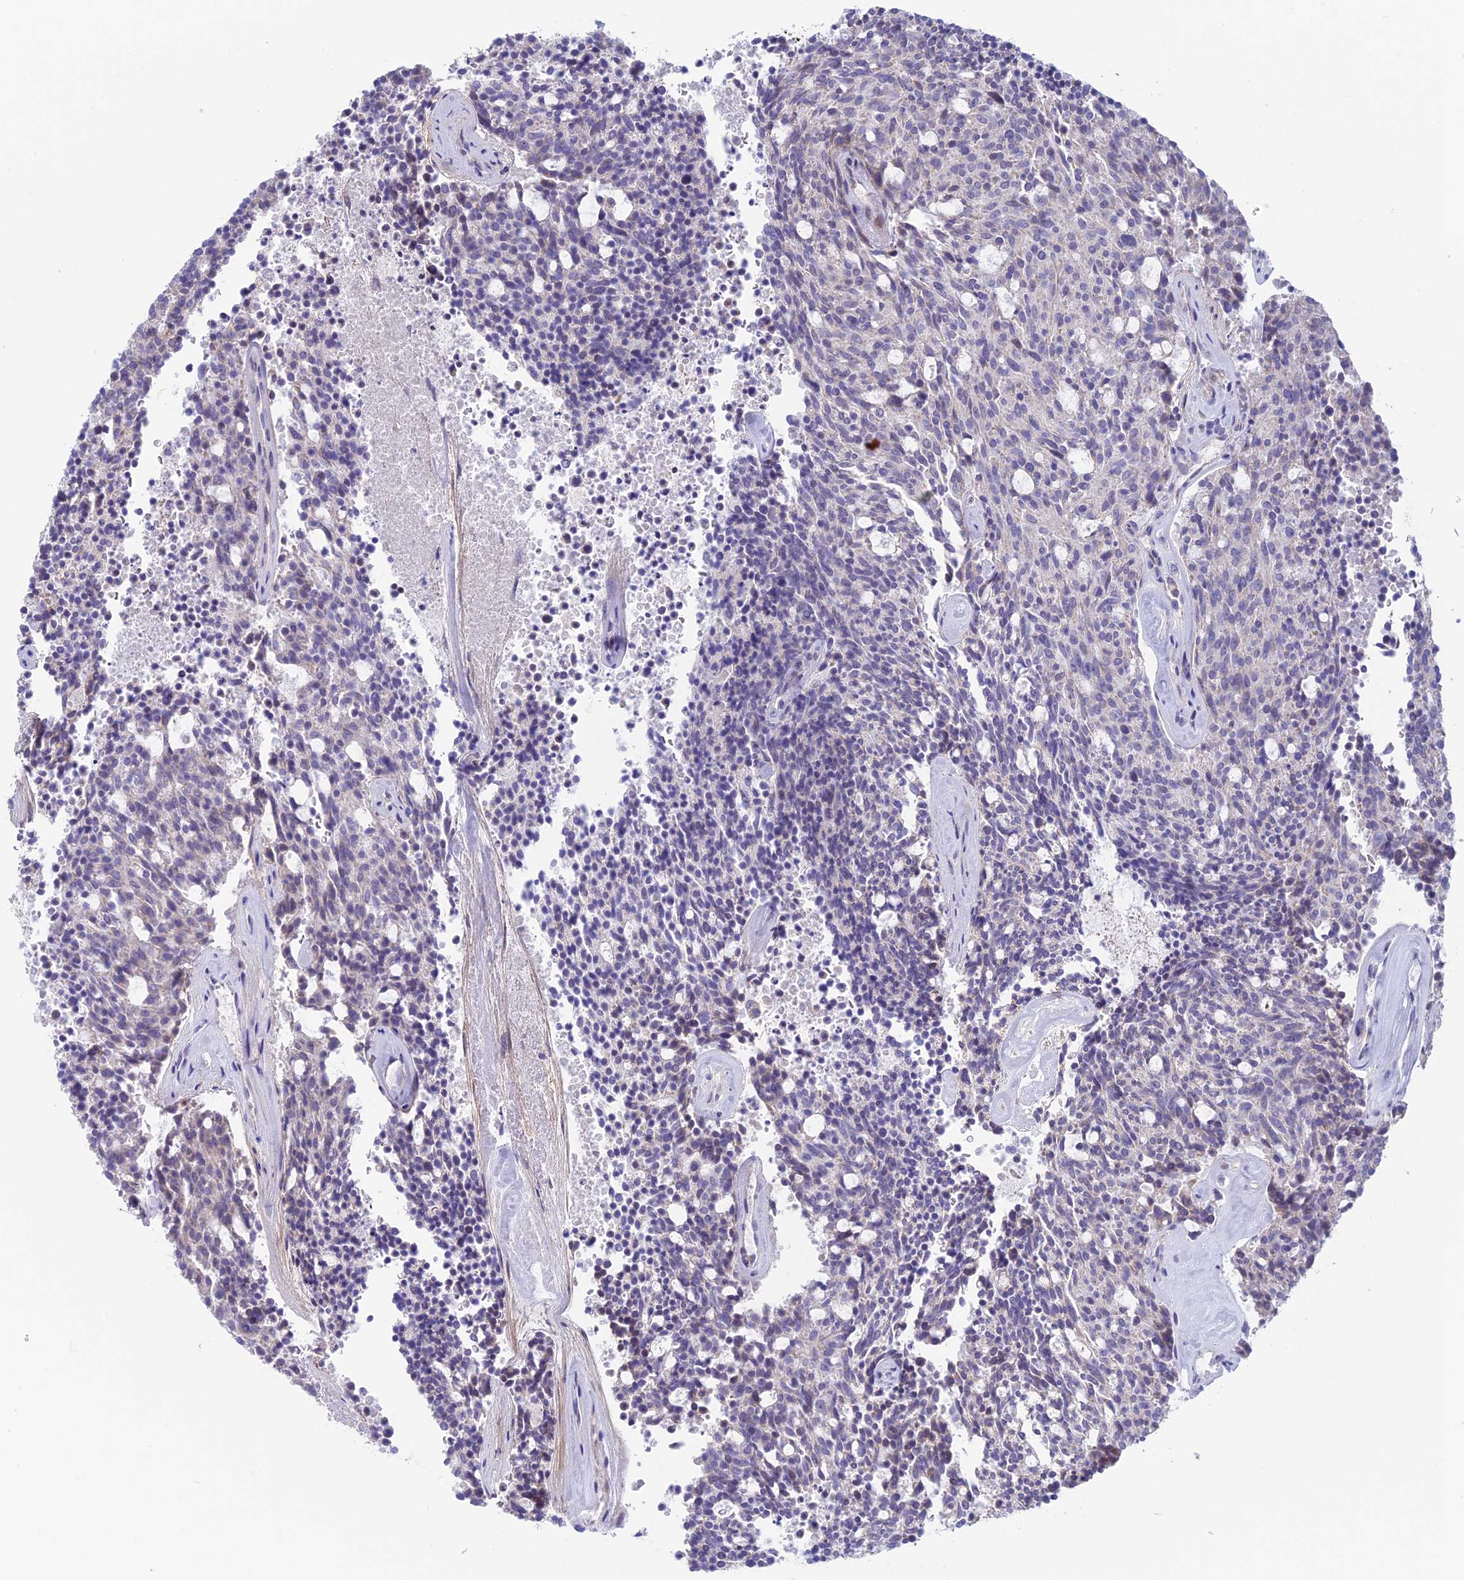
{"staining": {"intensity": "negative", "quantity": "none", "location": "none"}, "tissue": "carcinoid", "cell_type": "Tumor cells", "image_type": "cancer", "snomed": [{"axis": "morphology", "description": "Carcinoid, malignant, NOS"}, {"axis": "topography", "description": "Pancreas"}], "caption": "DAB (3,3'-diaminobenzidine) immunohistochemical staining of human malignant carcinoid demonstrates no significant positivity in tumor cells.", "gene": "PLAC9", "patient": {"sex": "female", "age": 54}}